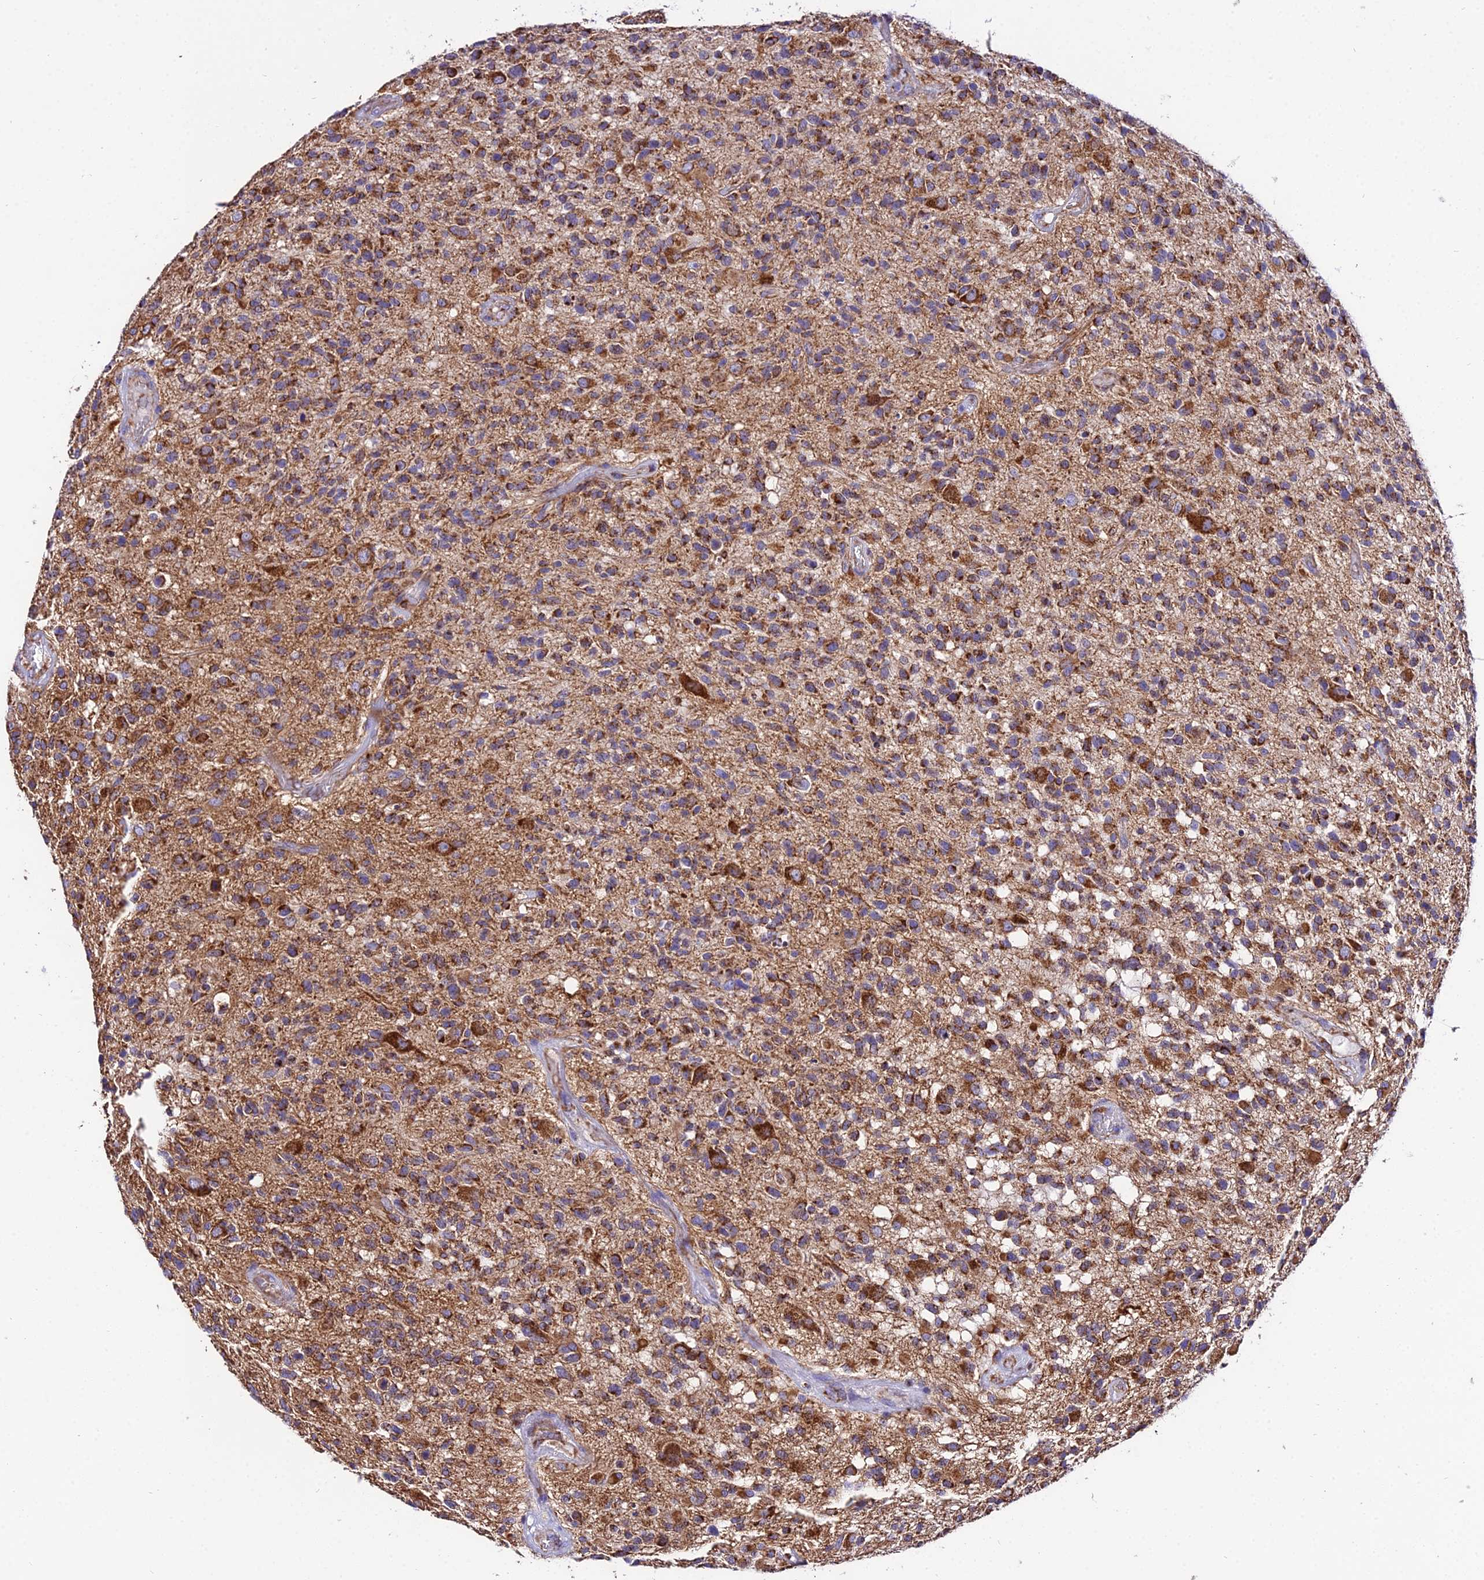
{"staining": {"intensity": "moderate", "quantity": ">75%", "location": "cytoplasmic/membranous"}, "tissue": "glioma", "cell_type": "Tumor cells", "image_type": "cancer", "snomed": [{"axis": "morphology", "description": "Glioma, malignant, High grade"}, {"axis": "morphology", "description": "Glioblastoma, NOS"}, {"axis": "topography", "description": "Brain"}], "caption": "This micrograph reveals glioblastoma stained with IHC to label a protein in brown. The cytoplasmic/membranous of tumor cells show moderate positivity for the protein. Nuclei are counter-stained blue.", "gene": "OCIAD1", "patient": {"sex": "male", "age": 60}}